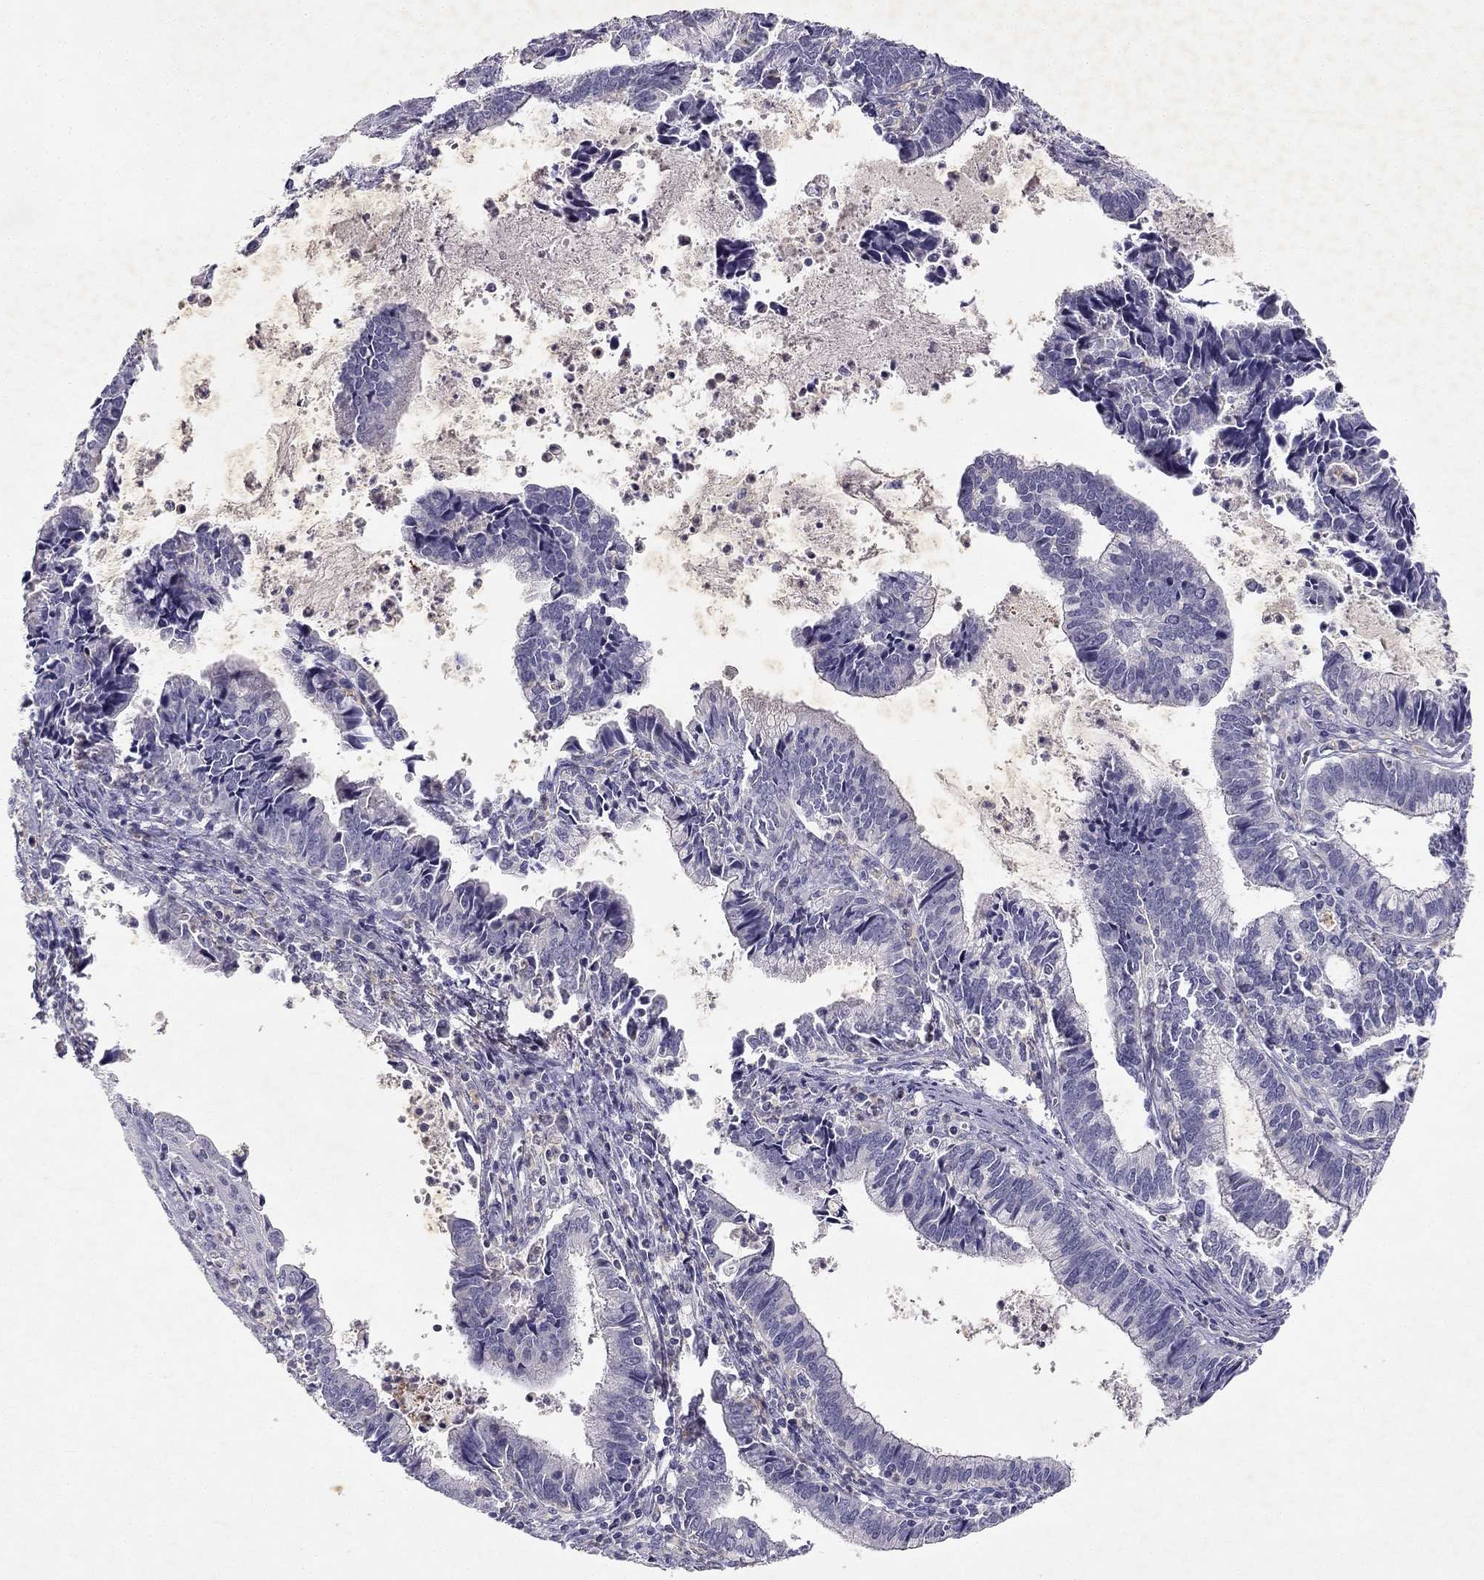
{"staining": {"intensity": "negative", "quantity": "none", "location": "none"}, "tissue": "cervical cancer", "cell_type": "Tumor cells", "image_type": "cancer", "snomed": [{"axis": "morphology", "description": "Adenocarcinoma, NOS"}, {"axis": "topography", "description": "Cervix"}], "caption": "DAB (3,3'-diaminobenzidine) immunohistochemical staining of human cervical cancer (adenocarcinoma) reveals no significant positivity in tumor cells. (Brightfield microscopy of DAB IHC at high magnification).", "gene": "SLC6A4", "patient": {"sex": "female", "age": 42}}